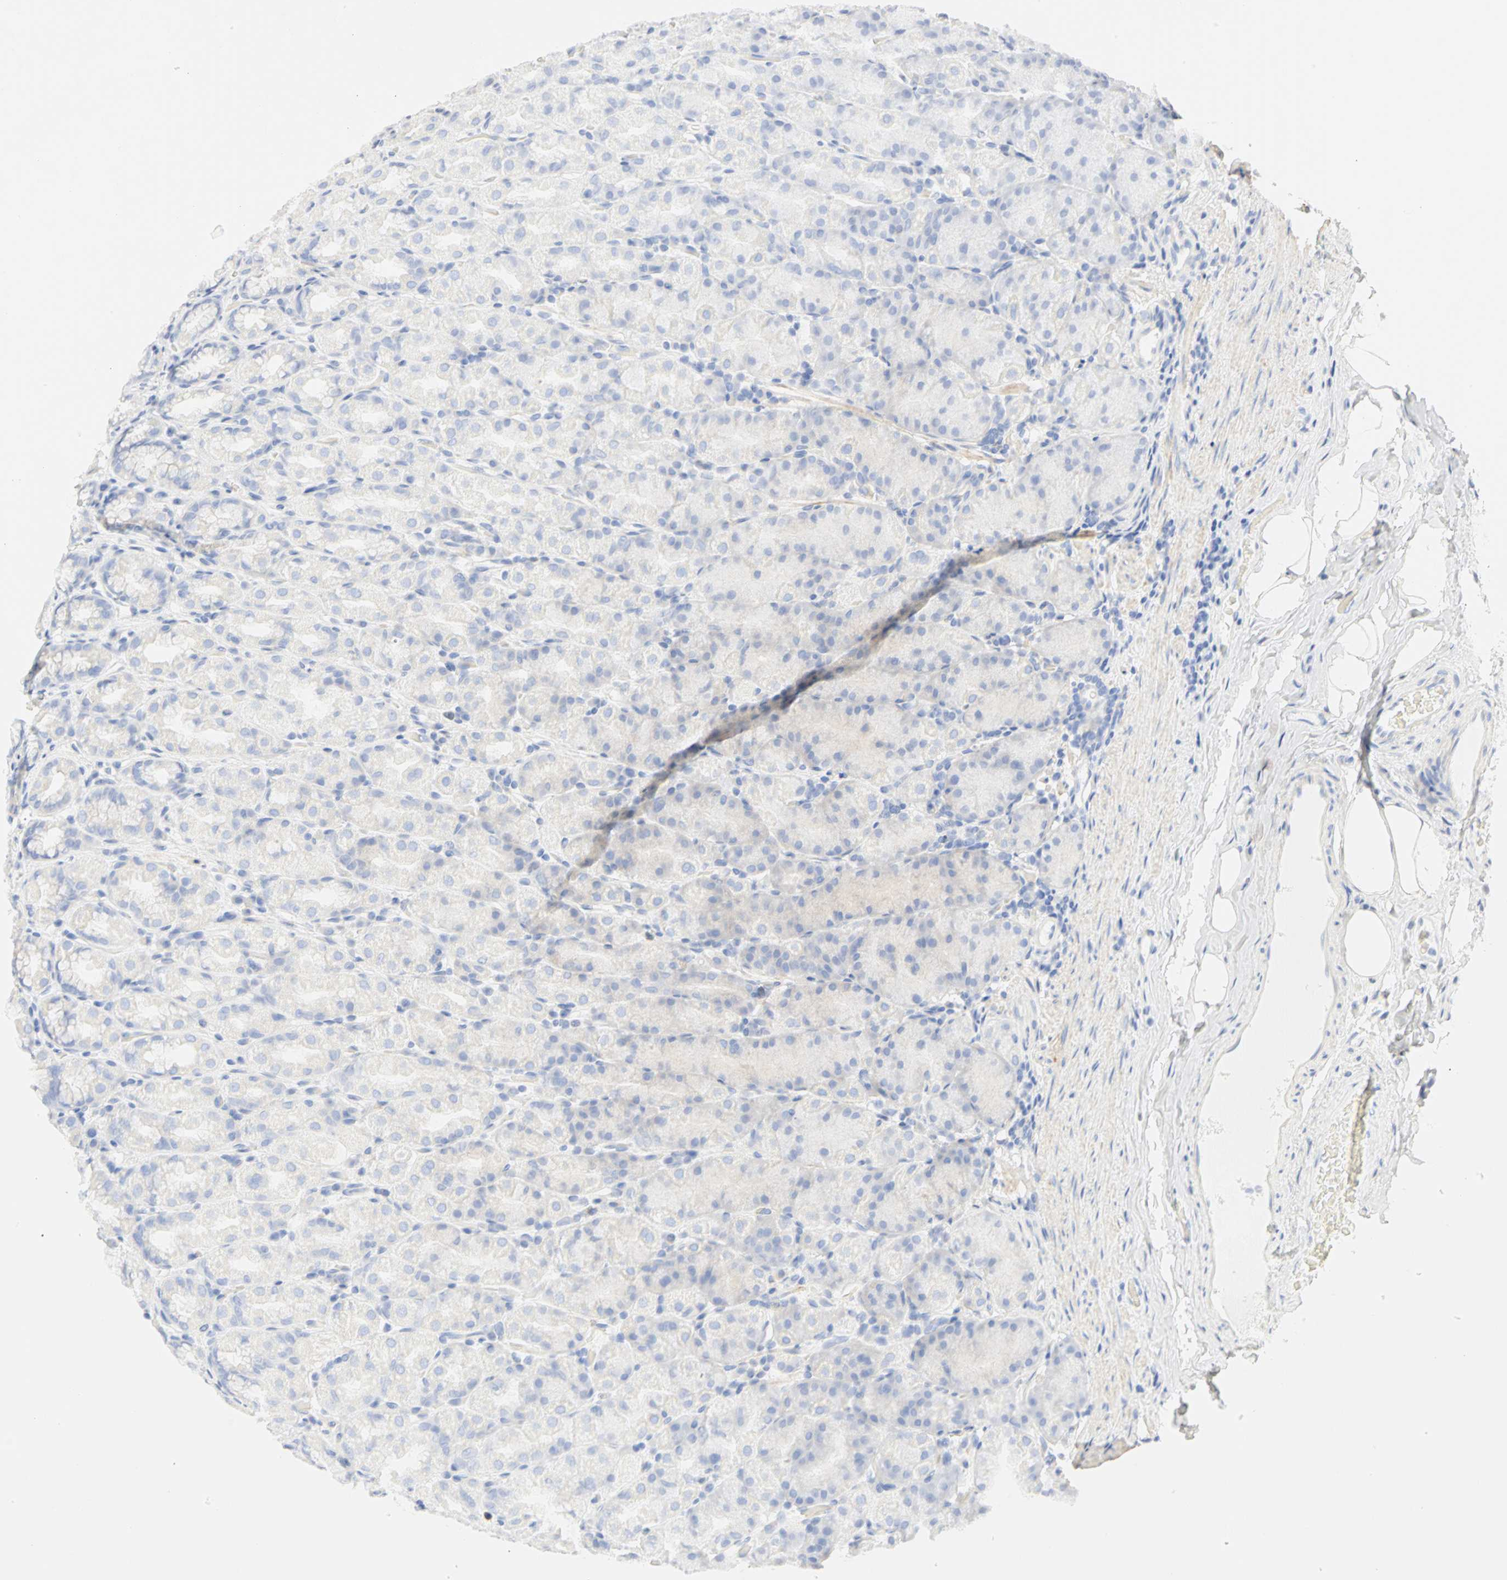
{"staining": {"intensity": "weak", "quantity": "<25%", "location": "cytoplasmic/membranous"}, "tissue": "stomach", "cell_type": "Glandular cells", "image_type": "normal", "snomed": [{"axis": "morphology", "description": "Normal tissue, NOS"}, {"axis": "topography", "description": "Stomach, upper"}], "caption": "Immunohistochemistry (IHC) image of unremarkable stomach stained for a protein (brown), which reveals no expression in glandular cells. (DAB (3,3'-diaminobenzidine) immunohistochemistry (IHC) visualized using brightfield microscopy, high magnification).", "gene": "GNRH2", "patient": {"sex": "male", "age": 68}}